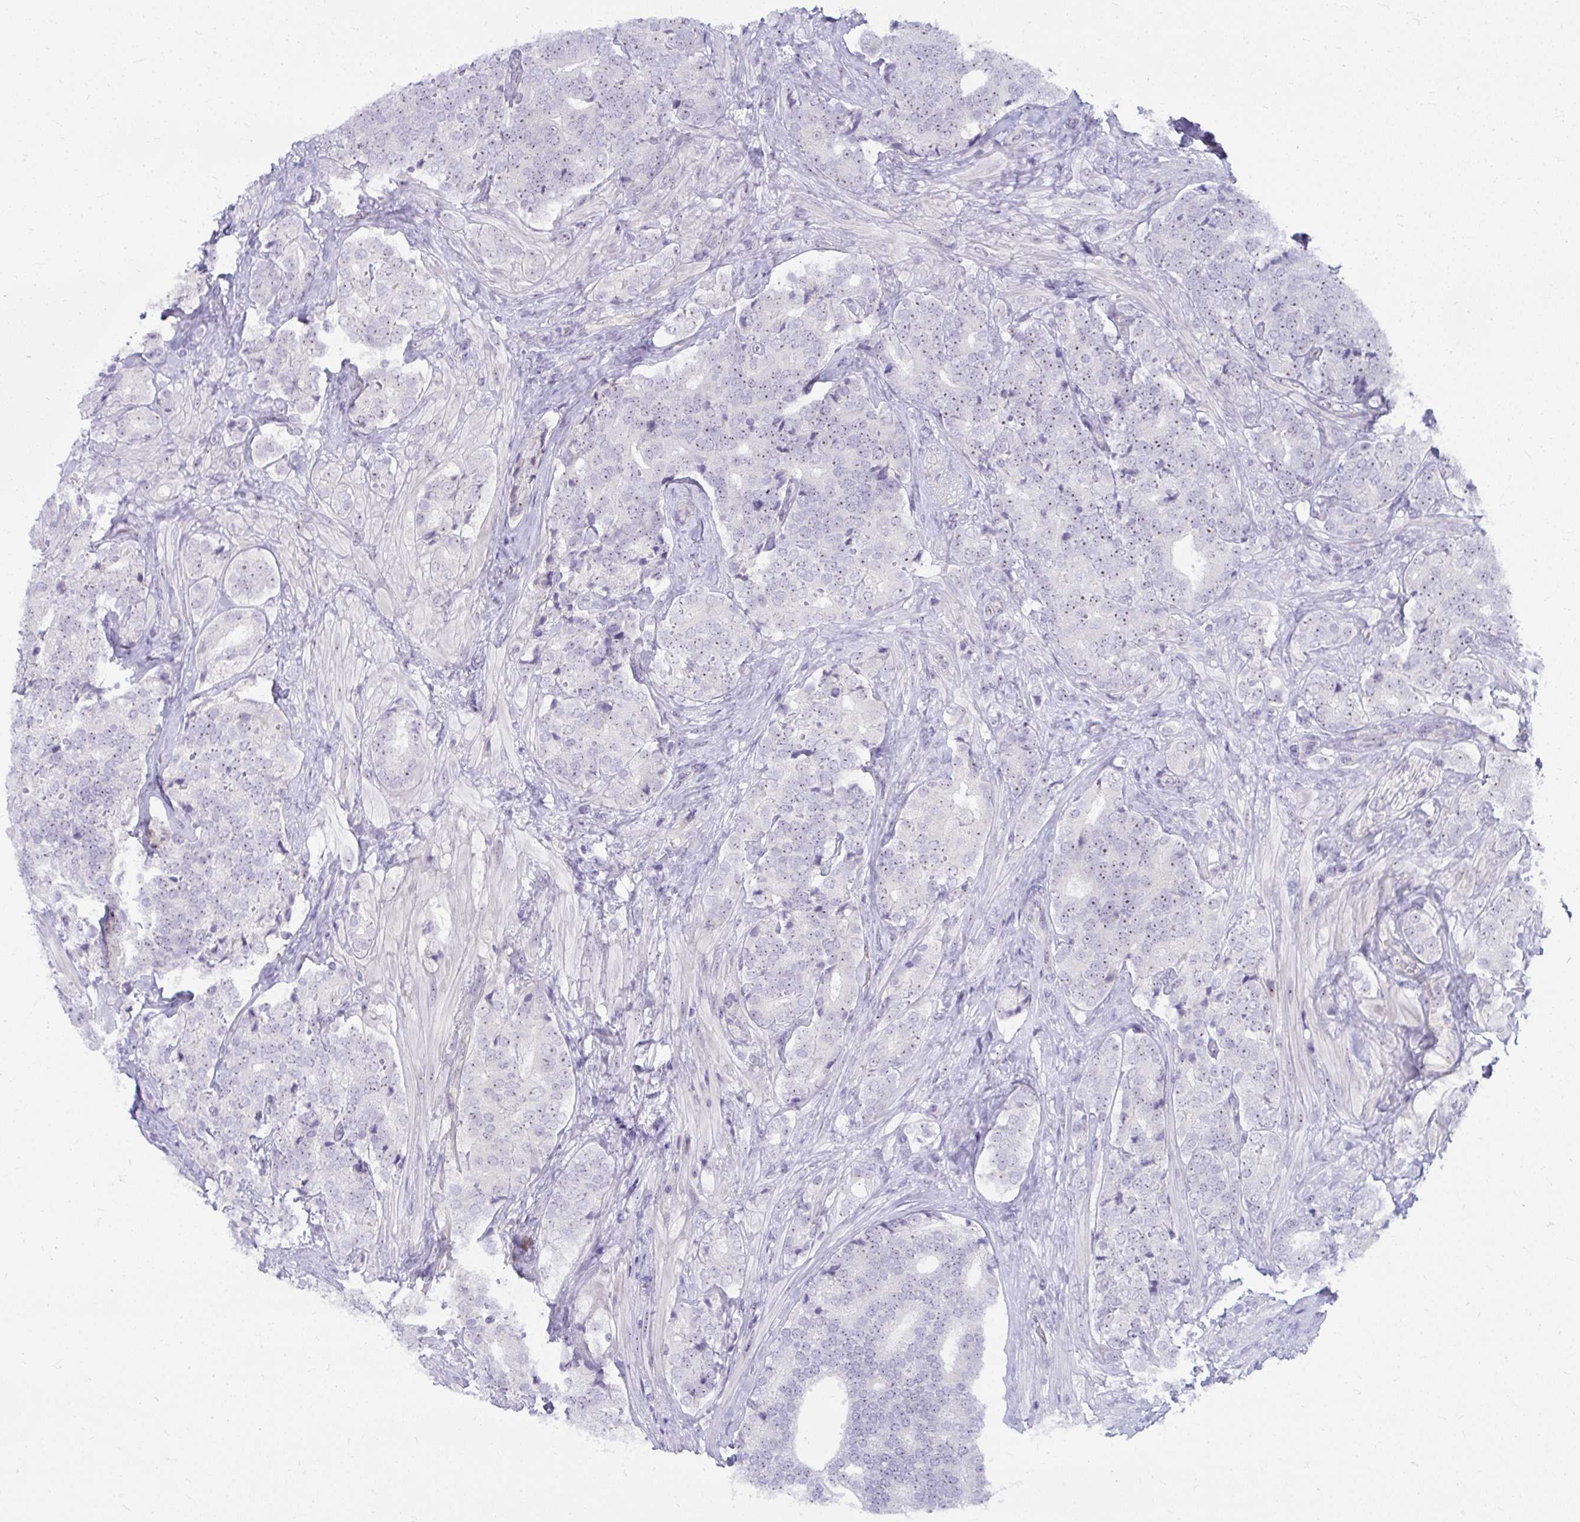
{"staining": {"intensity": "weak", "quantity": "25%-75%", "location": "nuclear"}, "tissue": "prostate cancer", "cell_type": "Tumor cells", "image_type": "cancer", "snomed": [{"axis": "morphology", "description": "Adenocarcinoma, High grade"}, {"axis": "topography", "description": "Prostate"}], "caption": "A photomicrograph of human prostate cancer (adenocarcinoma (high-grade)) stained for a protein shows weak nuclear brown staining in tumor cells.", "gene": "MUS81", "patient": {"sex": "male", "age": 62}}